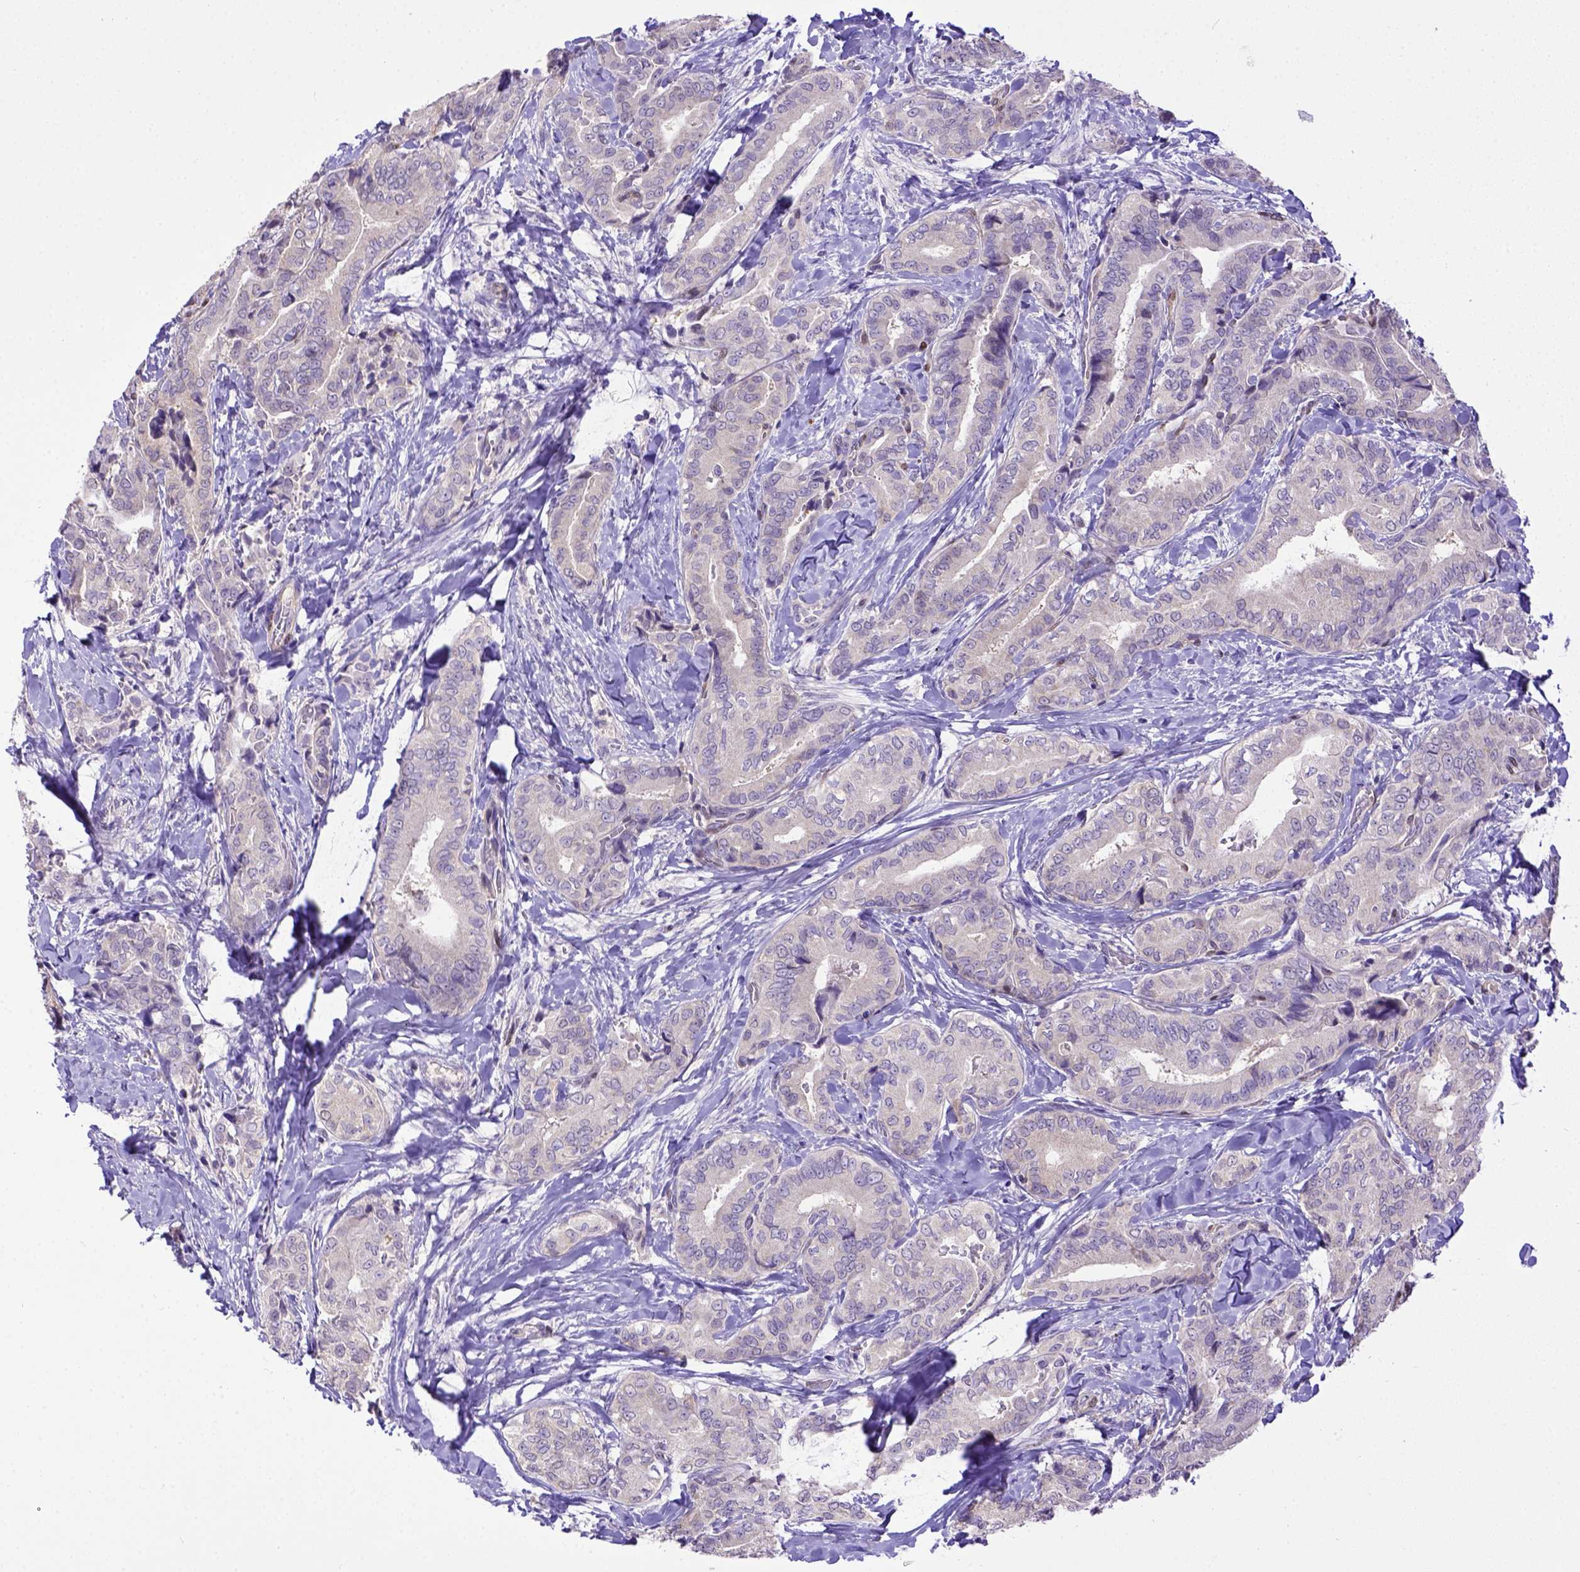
{"staining": {"intensity": "negative", "quantity": "none", "location": "none"}, "tissue": "thyroid cancer", "cell_type": "Tumor cells", "image_type": "cancer", "snomed": [{"axis": "morphology", "description": "Papillary adenocarcinoma, NOS"}, {"axis": "topography", "description": "Thyroid gland"}], "caption": "An IHC histopathology image of thyroid papillary adenocarcinoma is shown. There is no staining in tumor cells of thyroid papillary adenocarcinoma.", "gene": "BTN1A1", "patient": {"sex": "male", "age": 61}}